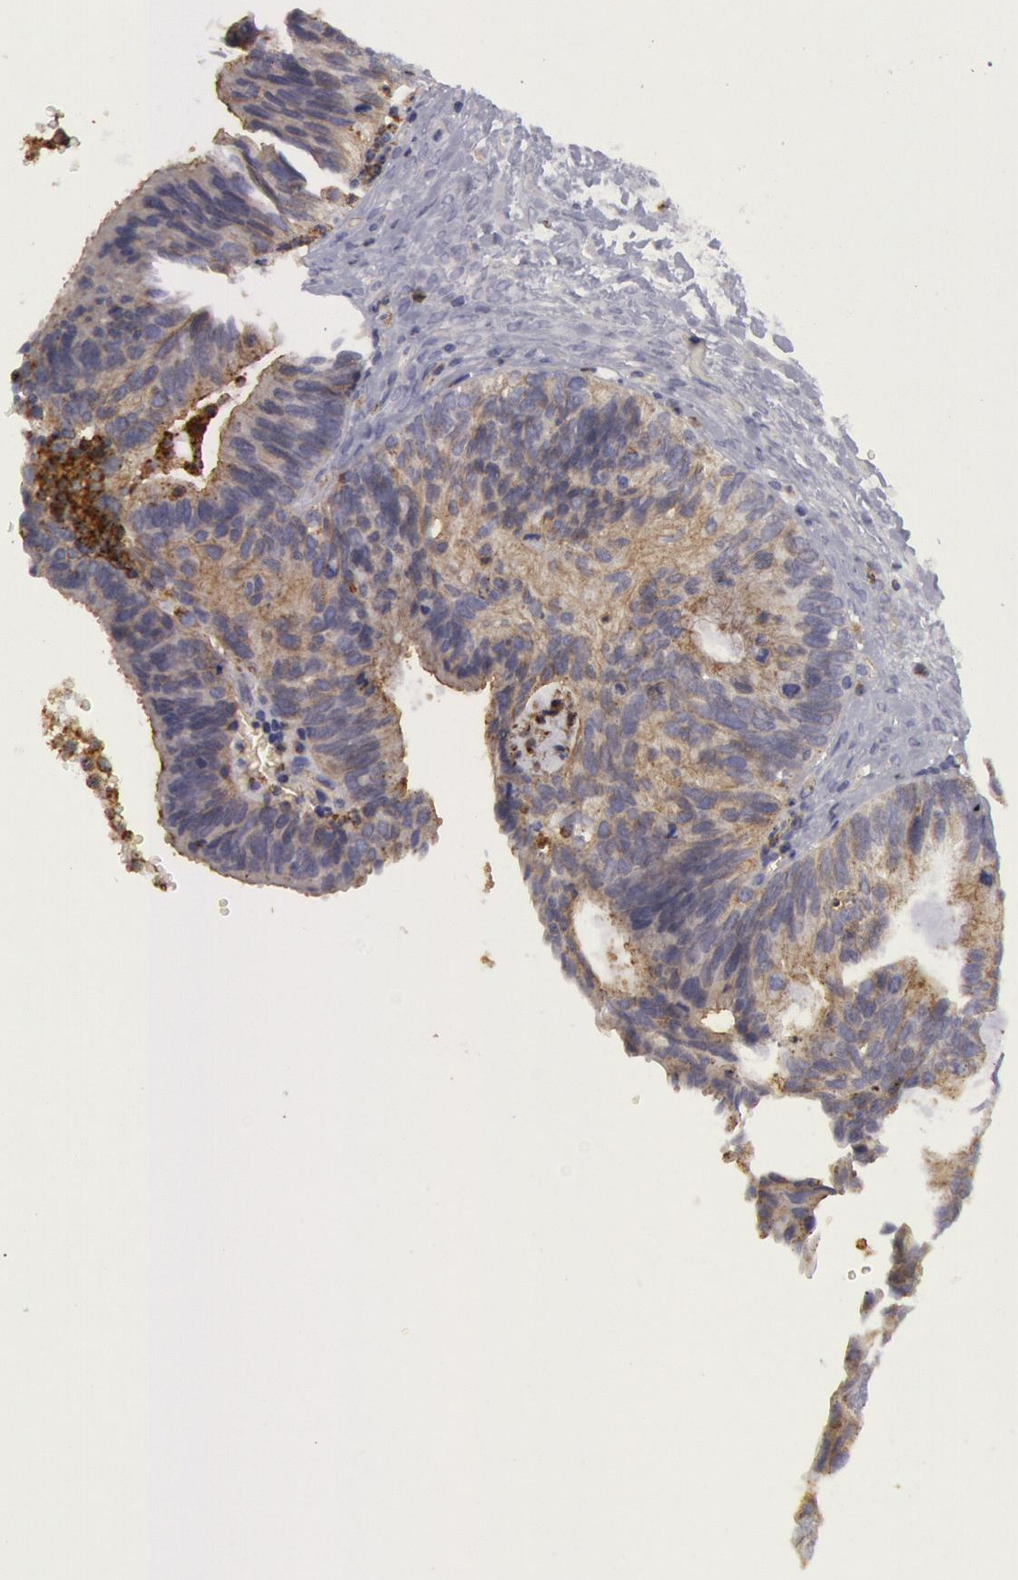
{"staining": {"intensity": "negative", "quantity": "none", "location": "none"}, "tissue": "ovarian cancer", "cell_type": "Tumor cells", "image_type": "cancer", "snomed": [{"axis": "morphology", "description": "Carcinoma, endometroid"}, {"axis": "topography", "description": "Ovary"}], "caption": "Photomicrograph shows no significant protein staining in tumor cells of endometroid carcinoma (ovarian).", "gene": "FLOT1", "patient": {"sex": "female", "age": 52}}